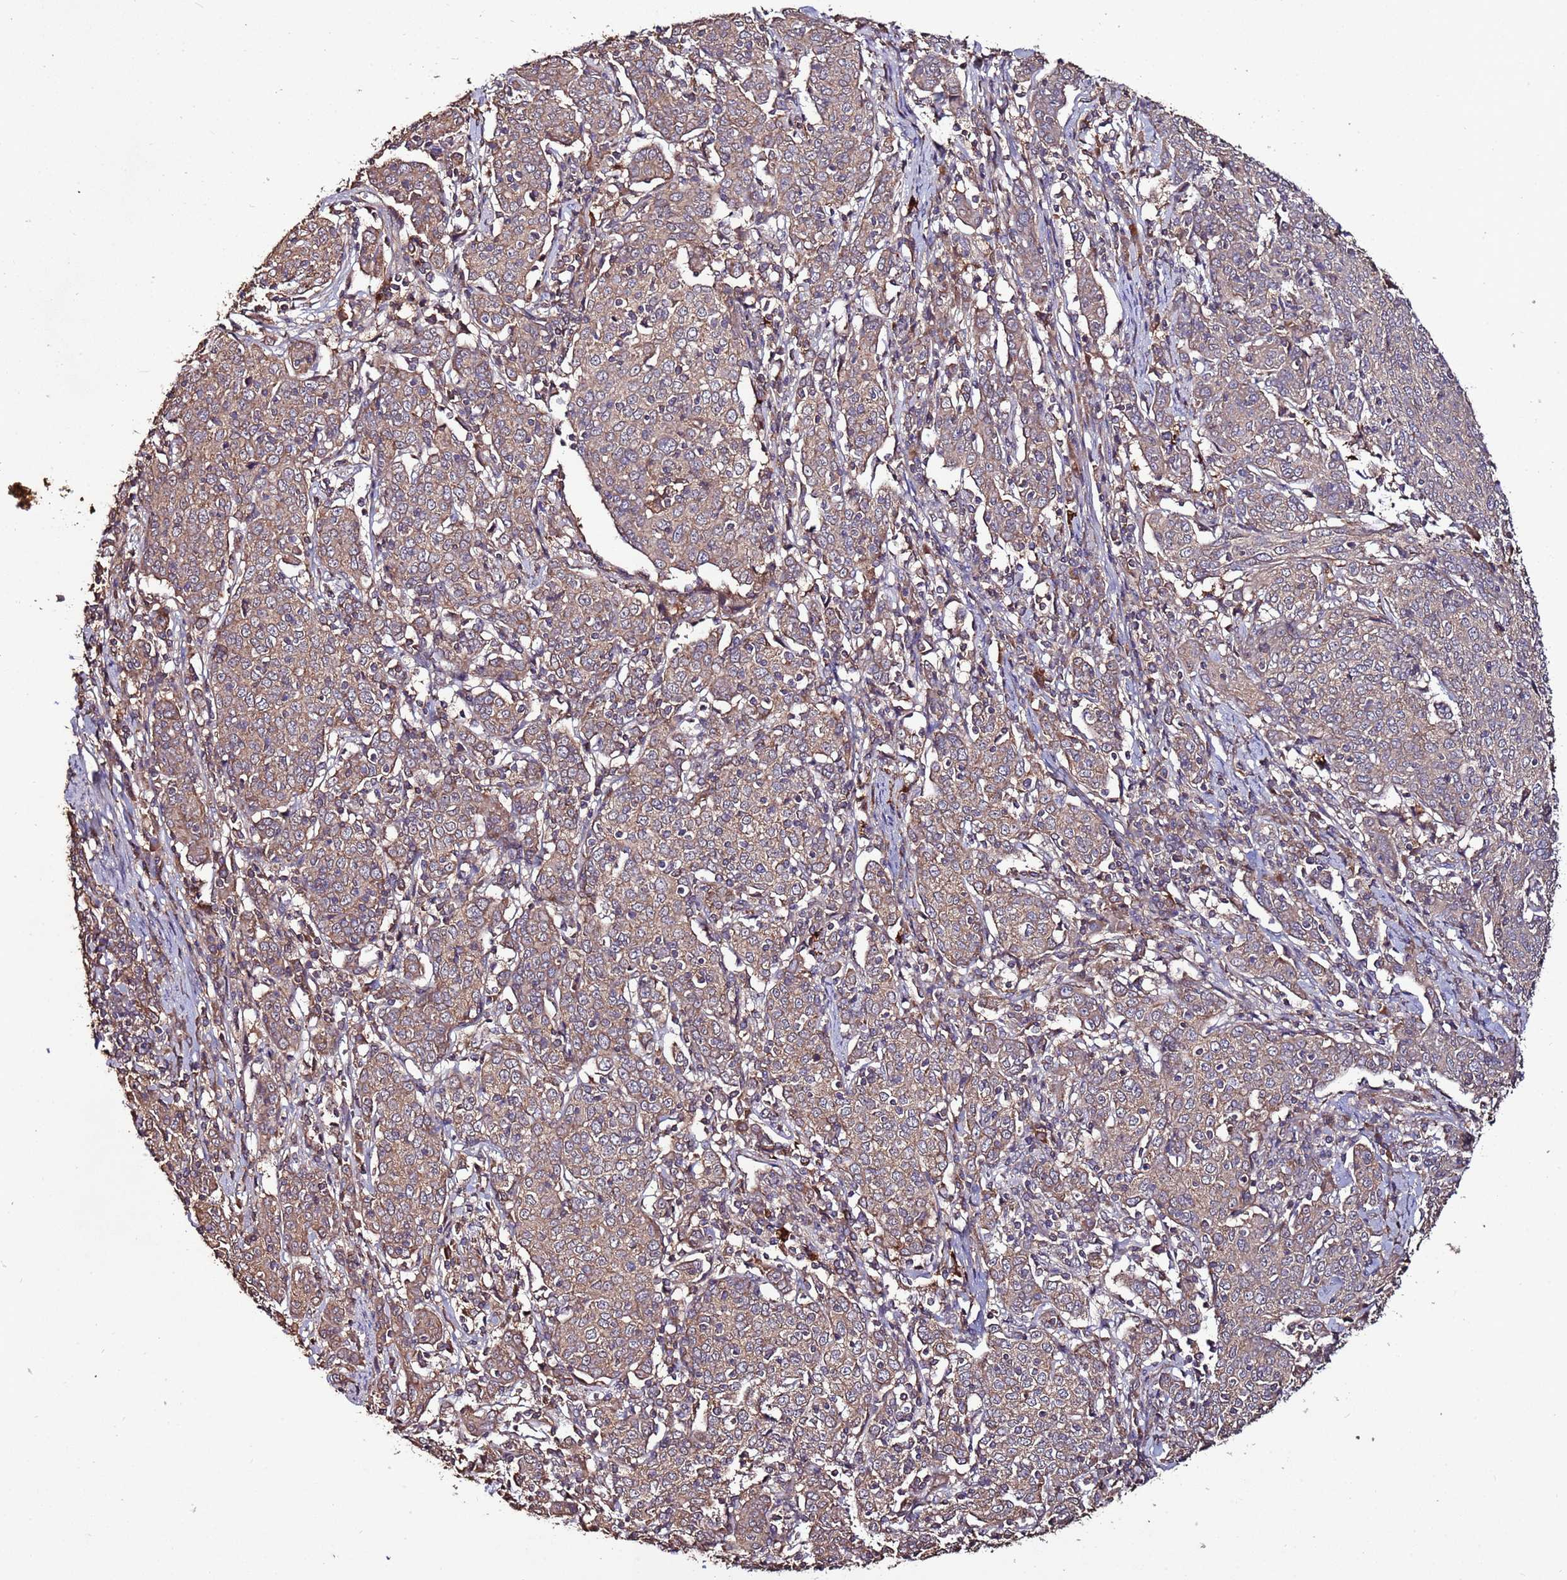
{"staining": {"intensity": "weak", "quantity": ">75%", "location": "cytoplasmic/membranous"}, "tissue": "cervical cancer", "cell_type": "Tumor cells", "image_type": "cancer", "snomed": [{"axis": "morphology", "description": "Squamous cell carcinoma, NOS"}, {"axis": "topography", "description": "Cervix"}], "caption": "About >75% of tumor cells in human cervical cancer exhibit weak cytoplasmic/membranous protein staining as visualized by brown immunohistochemical staining.", "gene": "RPS15A", "patient": {"sex": "female", "age": 67}}